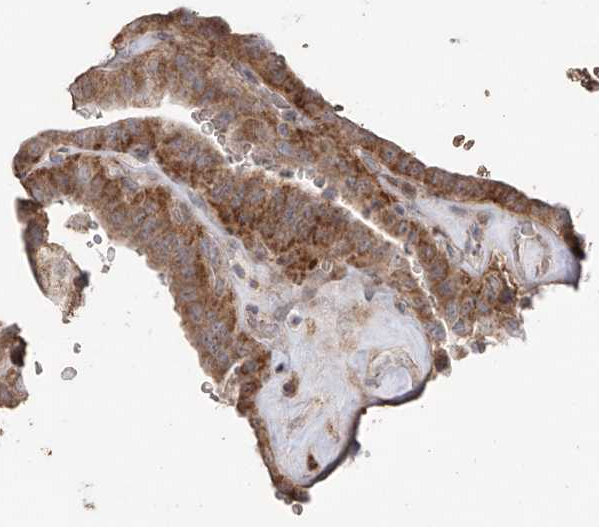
{"staining": {"intensity": "moderate", "quantity": ">75%", "location": "cytoplasmic/membranous"}, "tissue": "thyroid cancer", "cell_type": "Tumor cells", "image_type": "cancer", "snomed": [{"axis": "morphology", "description": "Papillary adenocarcinoma, NOS"}, {"axis": "topography", "description": "Thyroid gland"}], "caption": "Tumor cells display medium levels of moderate cytoplasmic/membranous positivity in approximately >75% of cells in human thyroid papillary adenocarcinoma.", "gene": "YKT6", "patient": {"sex": "male", "age": 77}}